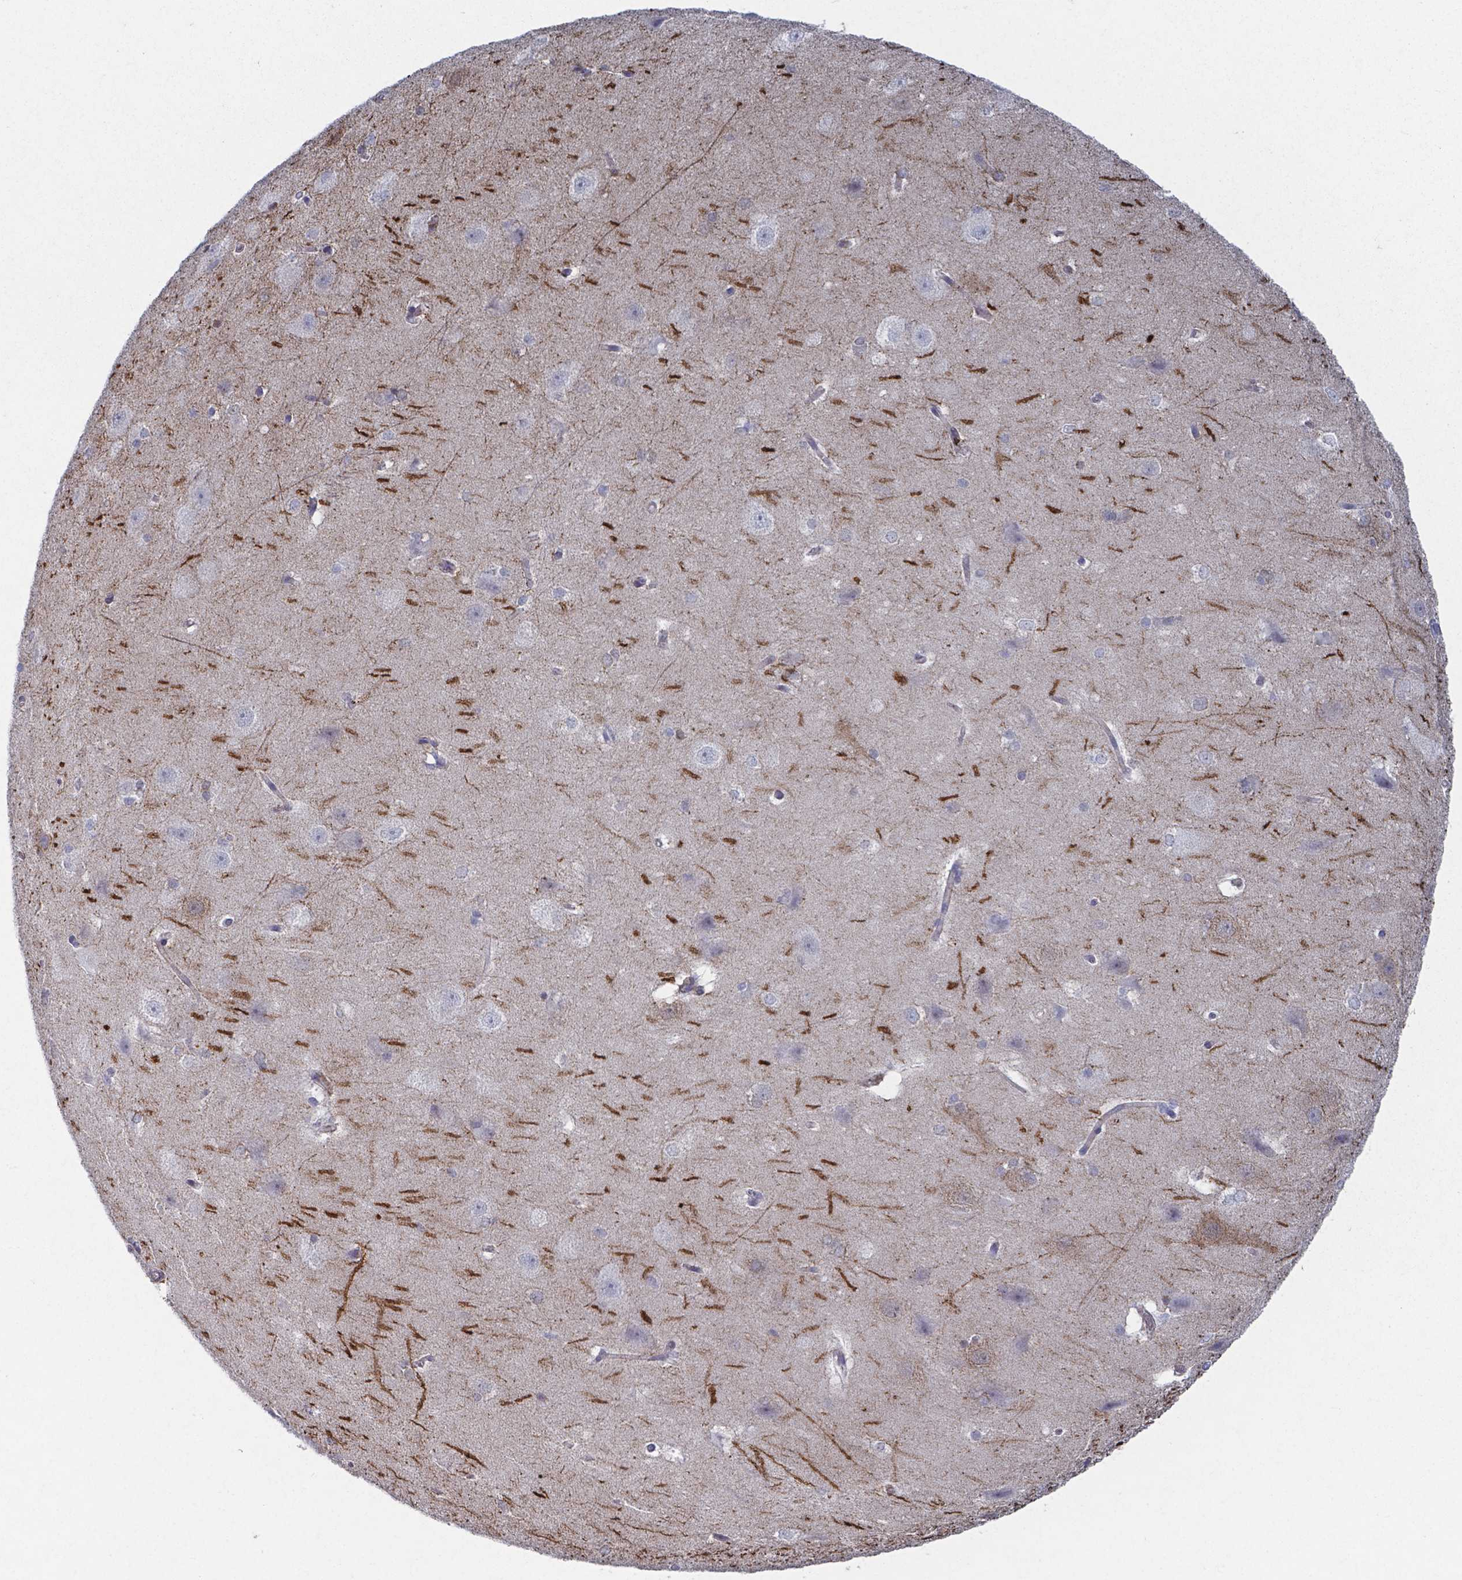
{"staining": {"intensity": "negative", "quantity": "none", "location": "none"}, "tissue": "hippocampus", "cell_type": "Glial cells", "image_type": "normal", "snomed": [{"axis": "morphology", "description": "Normal tissue, NOS"}, {"axis": "topography", "description": "Cerebral cortex"}, {"axis": "topography", "description": "Hippocampus"}], "caption": "Immunohistochemical staining of unremarkable human hippocampus shows no significant staining in glial cells.", "gene": "PLA2R1", "patient": {"sex": "female", "age": 19}}